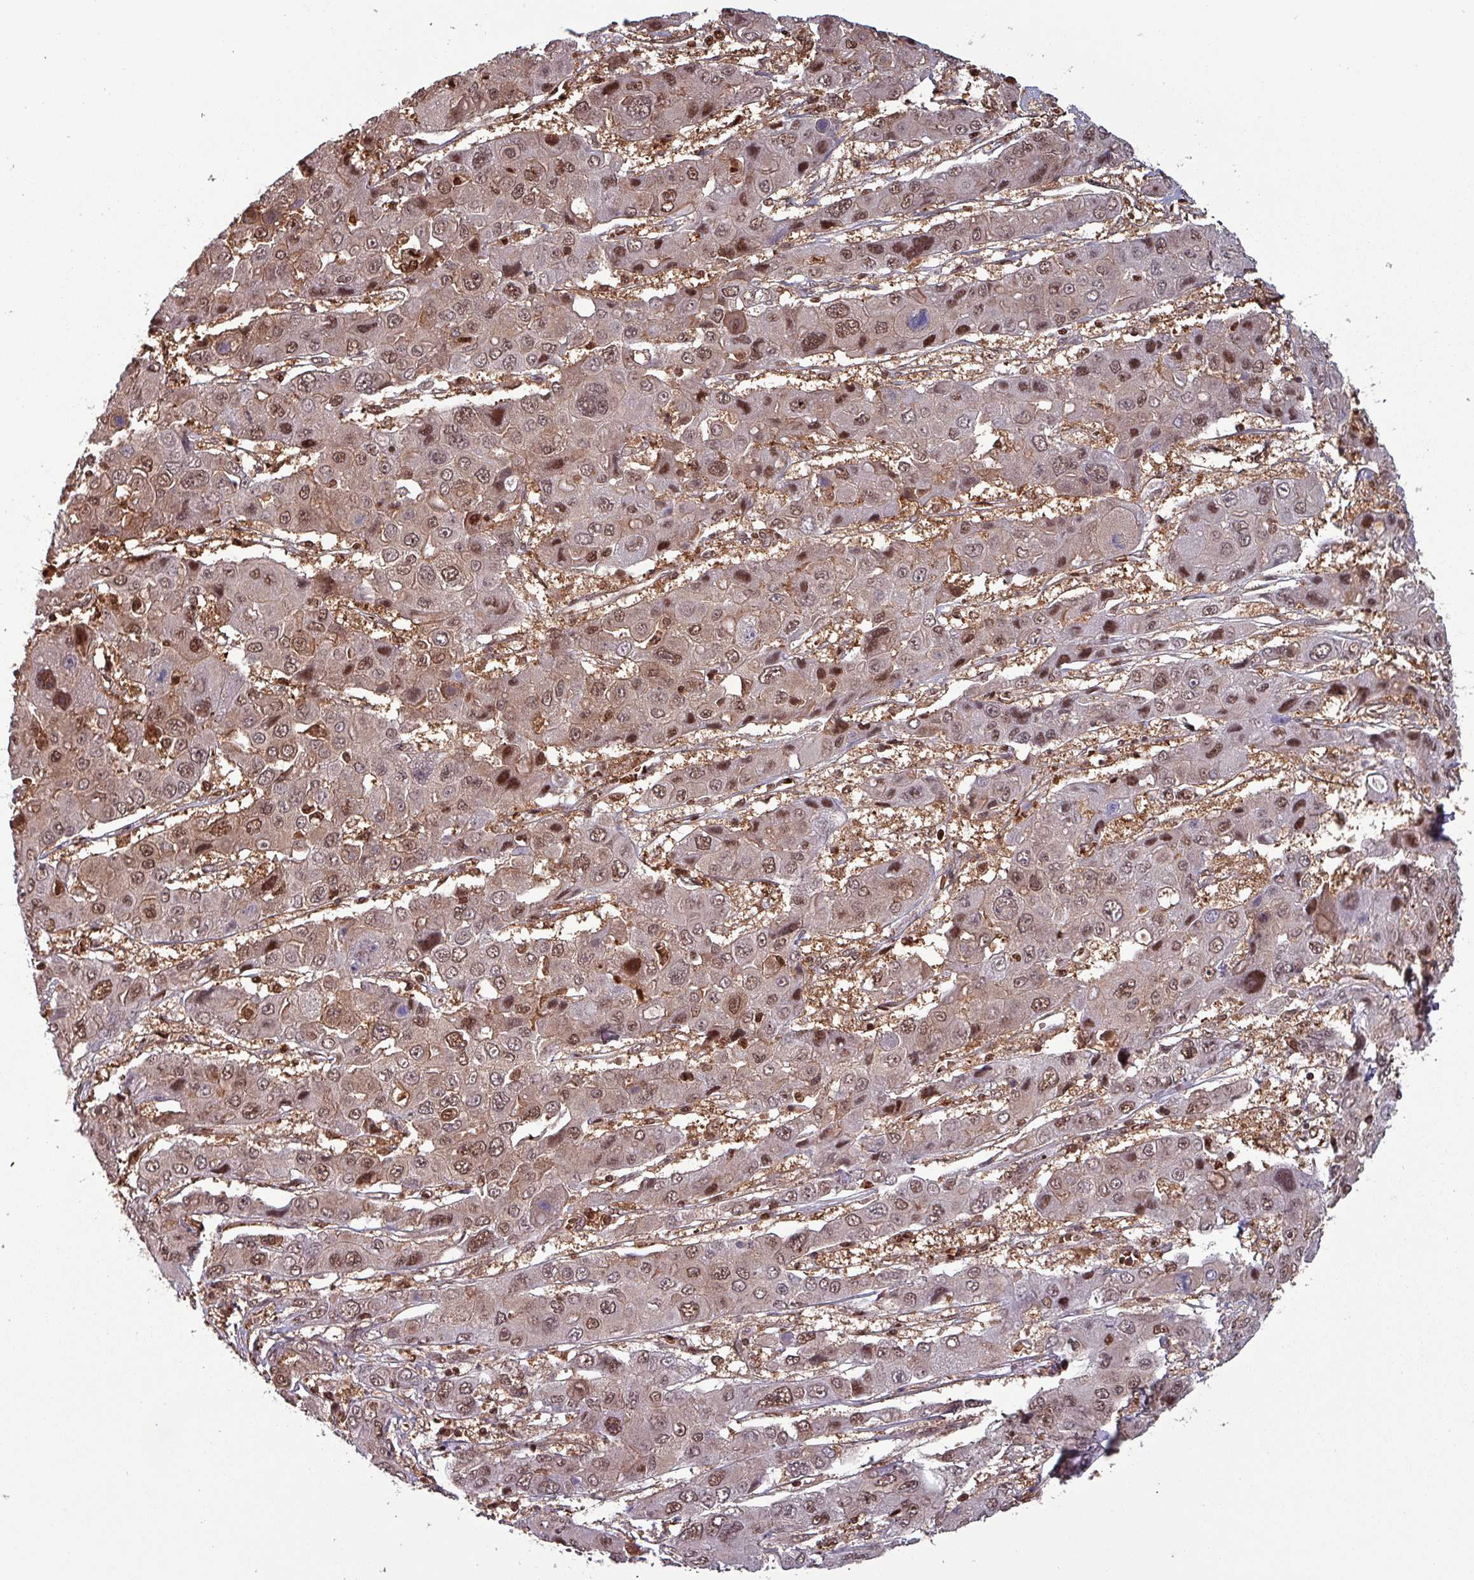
{"staining": {"intensity": "moderate", "quantity": ">75%", "location": "cytoplasmic/membranous,nuclear"}, "tissue": "liver cancer", "cell_type": "Tumor cells", "image_type": "cancer", "snomed": [{"axis": "morphology", "description": "Cholangiocarcinoma"}, {"axis": "topography", "description": "Liver"}], "caption": "Liver cholangiocarcinoma stained with immunohistochemistry exhibits moderate cytoplasmic/membranous and nuclear staining in about >75% of tumor cells. Nuclei are stained in blue.", "gene": "PSMB8", "patient": {"sex": "male", "age": 67}}